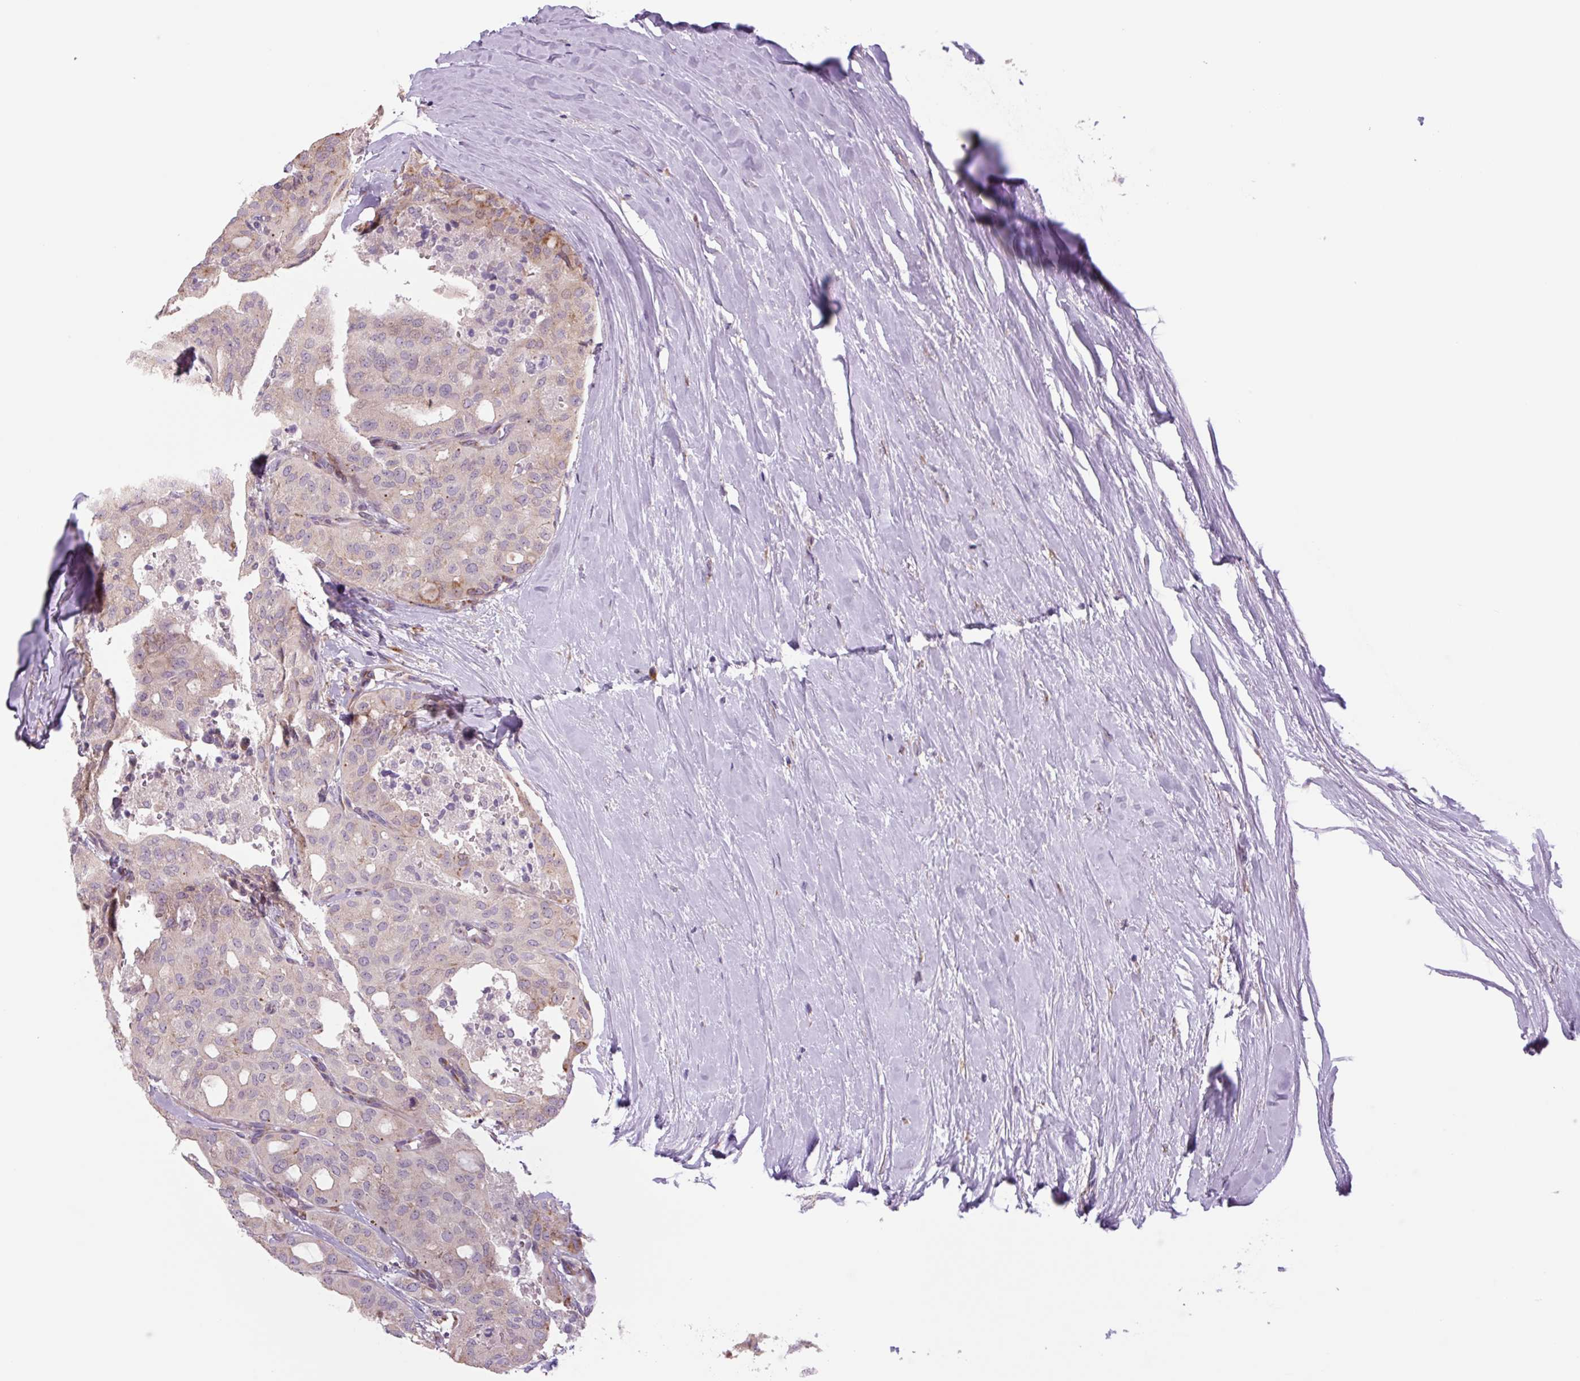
{"staining": {"intensity": "moderate", "quantity": "<25%", "location": "cytoplasmic/membranous"}, "tissue": "thyroid cancer", "cell_type": "Tumor cells", "image_type": "cancer", "snomed": [{"axis": "morphology", "description": "Follicular adenoma carcinoma, NOS"}, {"axis": "topography", "description": "Thyroid gland"}], "caption": "Follicular adenoma carcinoma (thyroid) stained for a protein shows moderate cytoplasmic/membranous positivity in tumor cells.", "gene": "PLA2G4A", "patient": {"sex": "male", "age": 75}}